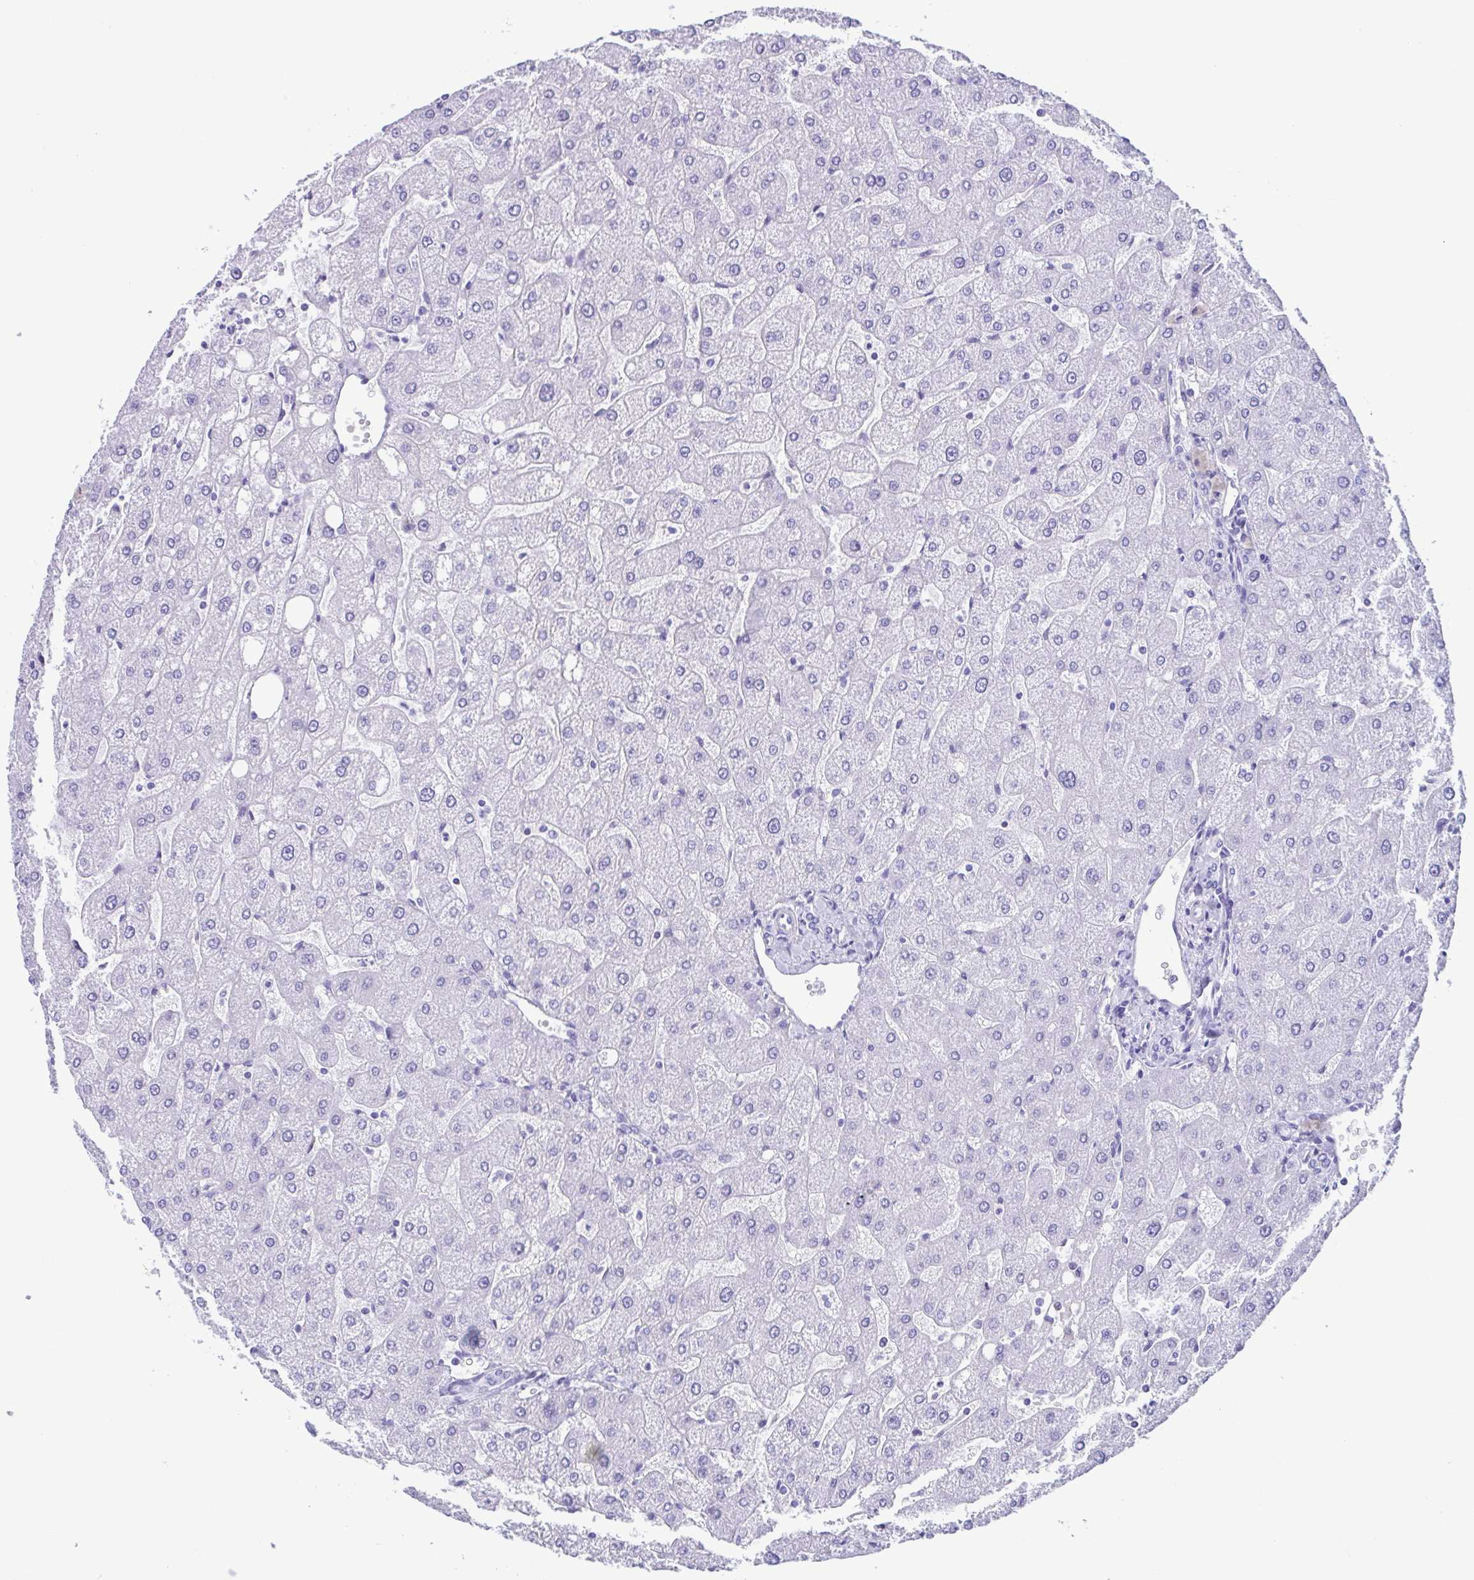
{"staining": {"intensity": "negative", "quantity": "none", "location": "none"}, "tissue": "liver", "cell_type": "Cholangiocytes", "image_type": "normal", "snomed": [{"axis": "morphology", "description": "Normal tissue, NOS"}, {"axis": "topography", "description": "Liver"}], "caption": "Immunohistochemical staining of benign human liver displays no significant expression in cholangiocytes. (DAB (3,3'-diaminobenzidine) immunohistochemistry, high magnification).", "gene": "ACTRT3", "patient": {"sex": "male", "age": 67}}